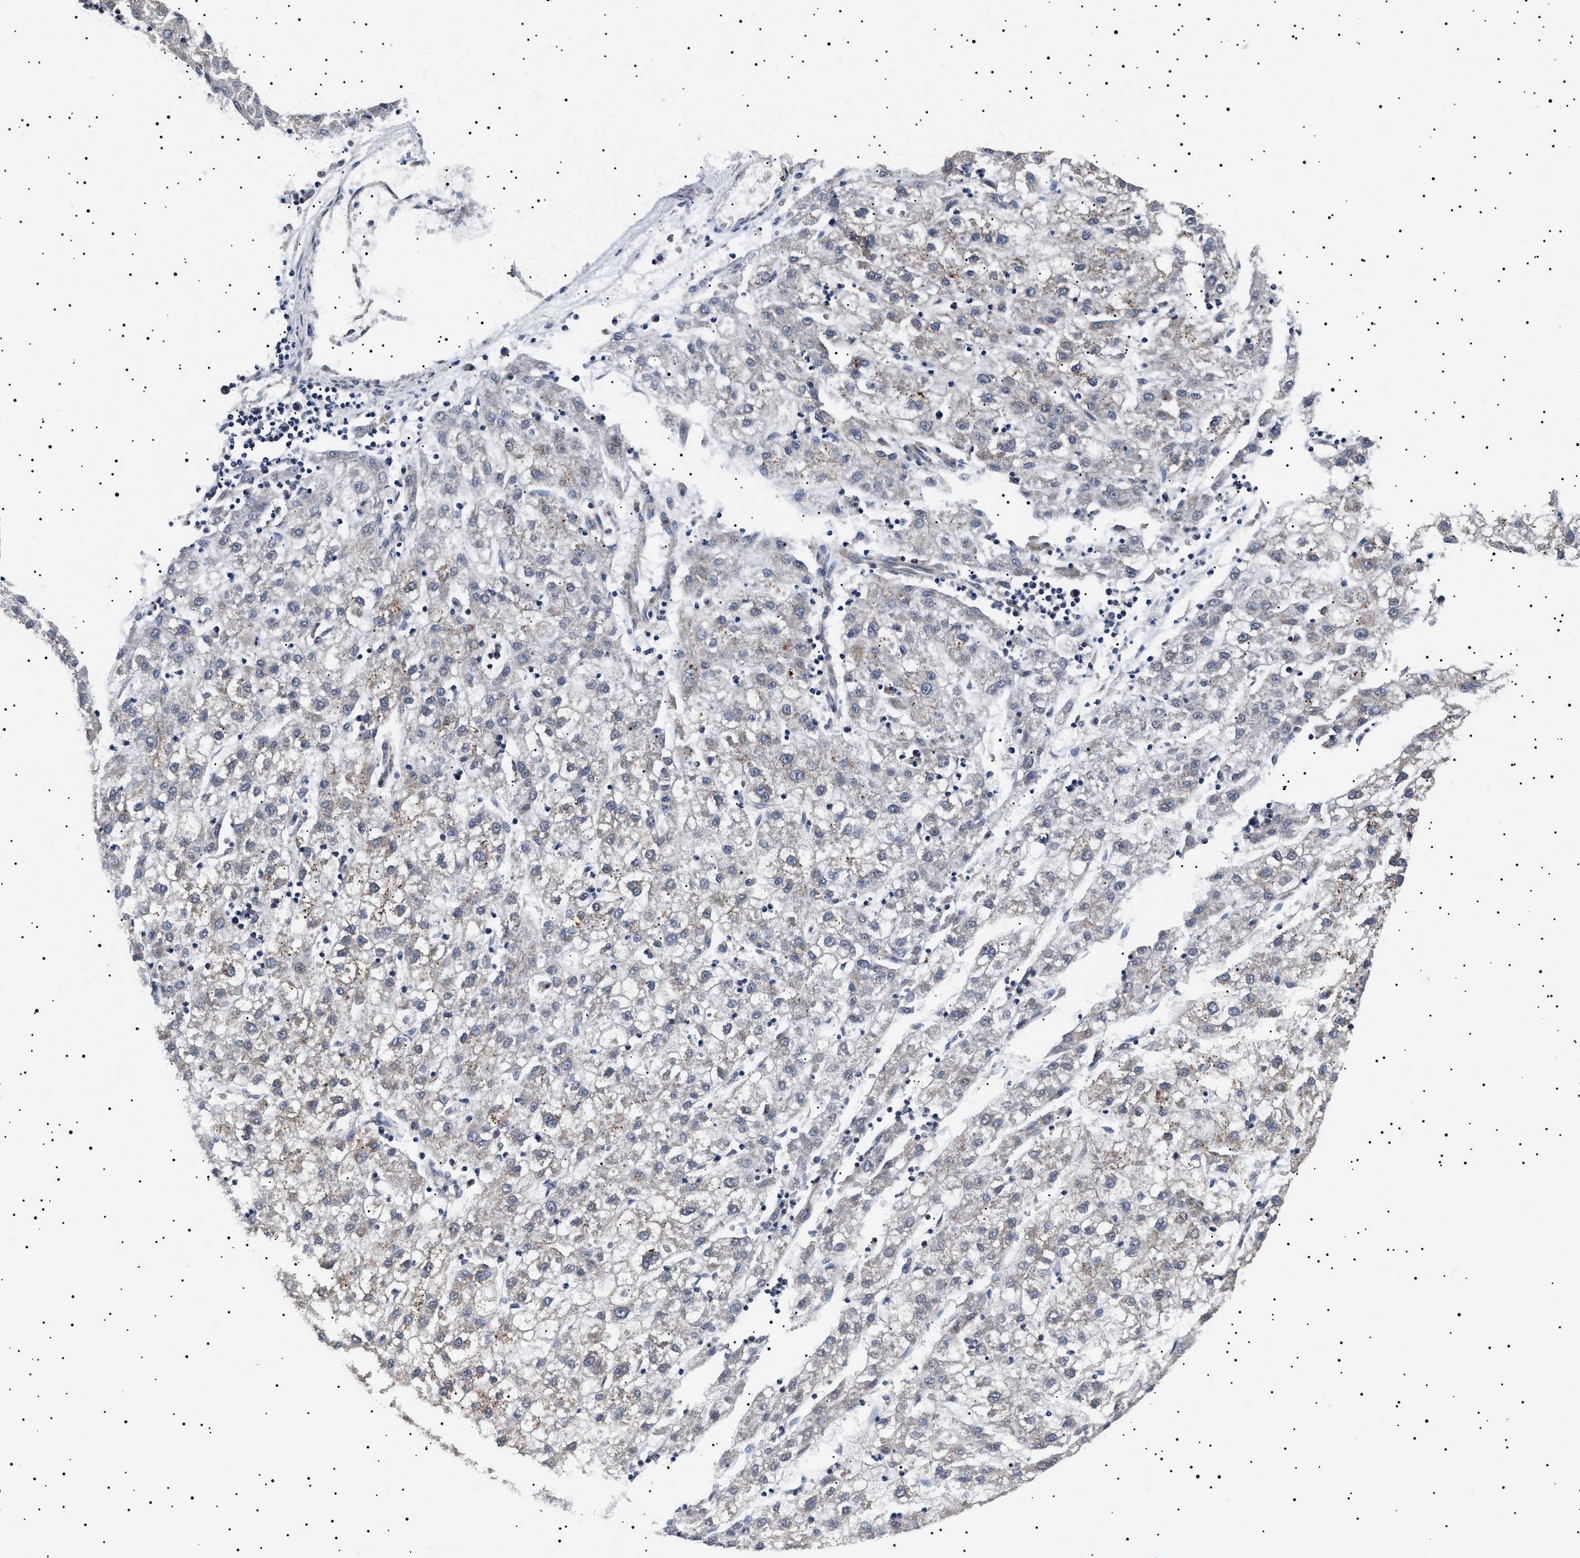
{"staining": {"intensity": "negative", "quantity": "none", "location": "none"}, "tissue": "liver cancer", "cell_type": "Tumor cells", "image_type": "cancer", "snomed": [{"axis": "morphology", "description": "Carcinoma, Hepatocellular, NOS"}, {"axis": "topography", "description": "Liver"}], "caption": "Human liver cancer stained for a protein using IHC displays no expression in tumor cells.", "gene": "RAB34", "patient": {"sex": "male", "age": 72}}